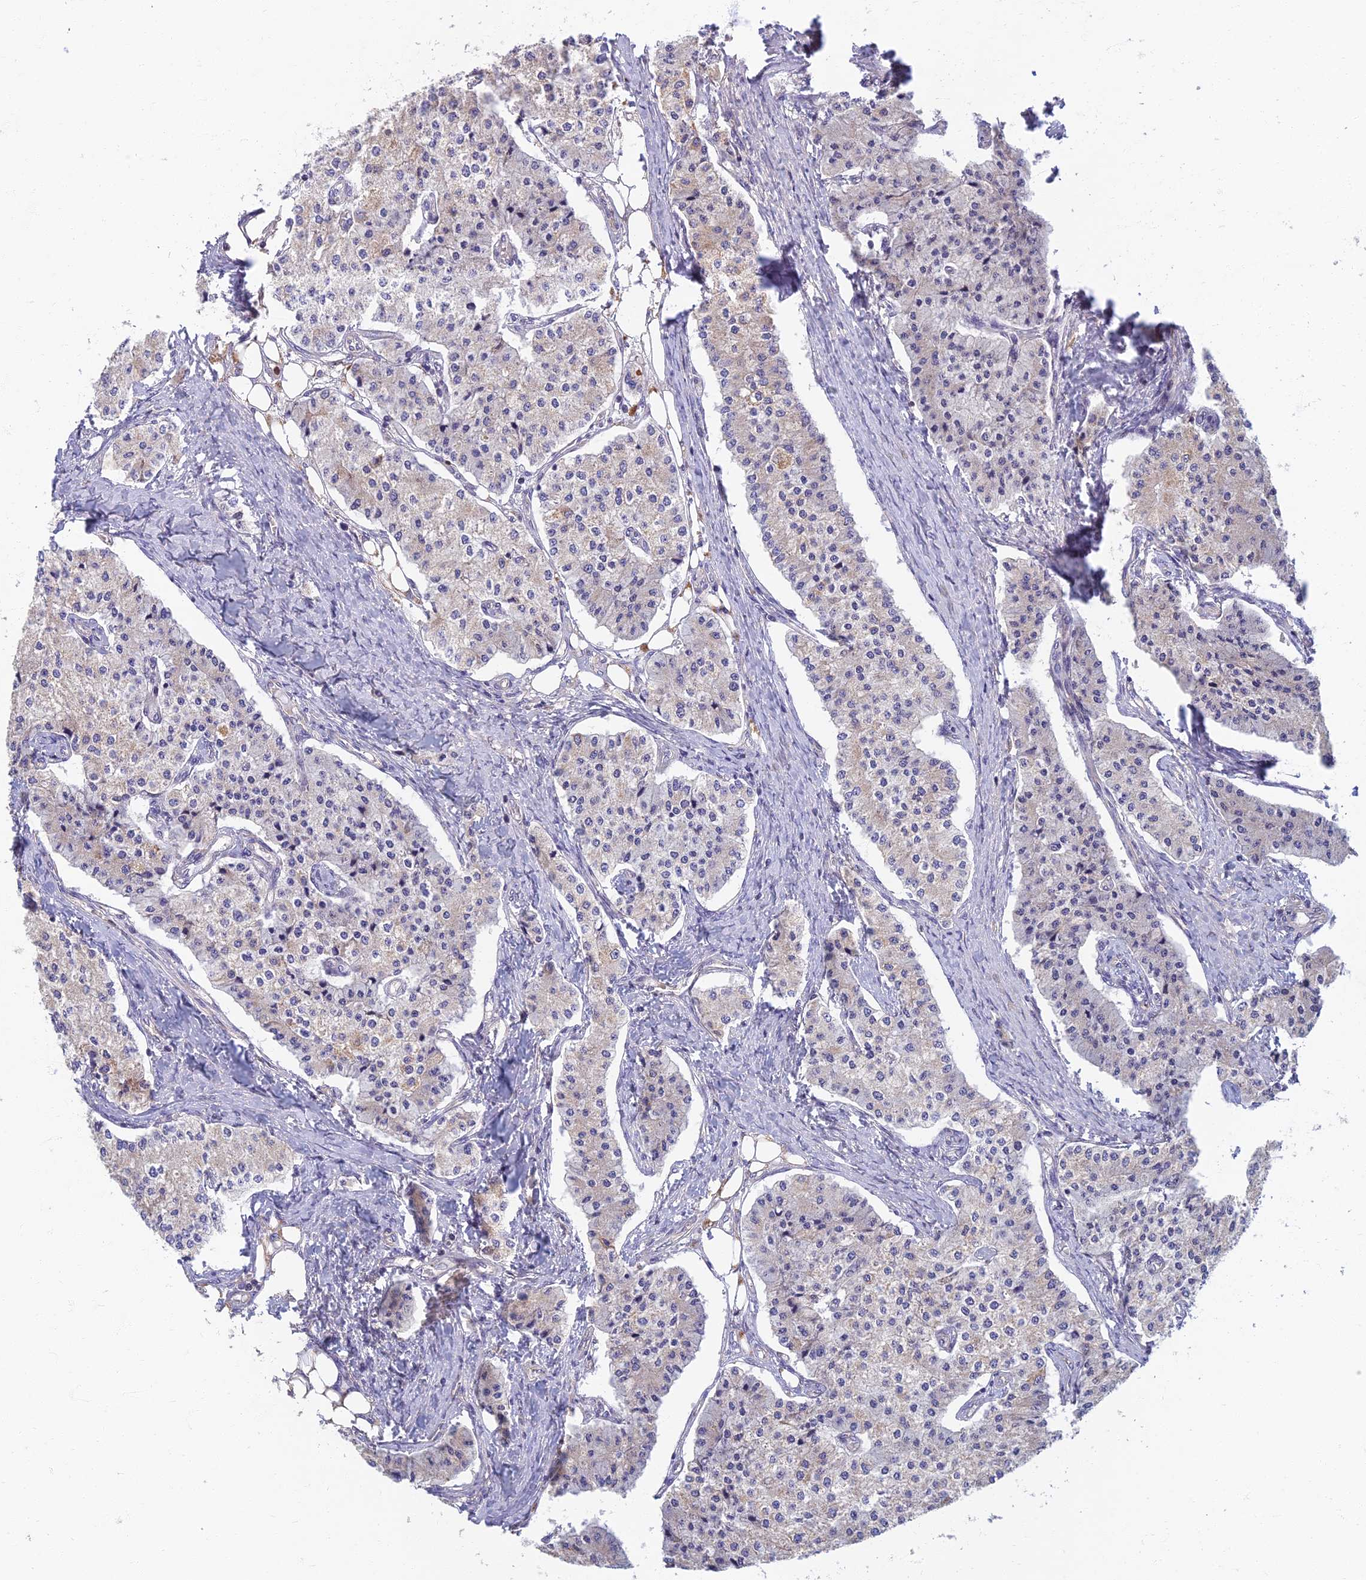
{"staining": {"intensity": "negative", "quantity": "none", "location": "none"}, "tissue": "carcinoid", "cell_type": "Tumor cells", "image_type": "cancer", "snomed": [{"axis": "morphology", "description": "Carcinoid, malignant, NOS"}, {"axis": "topography", "description": "Colon"}], "caption": "The photomicrograph shows no staining of tumor cells in carcinoid. (Immunohistochemistry, brightfield microscopy, high magnification).", "gene": "SOGA1", "patient": {"sex": "female", "age": 52}}